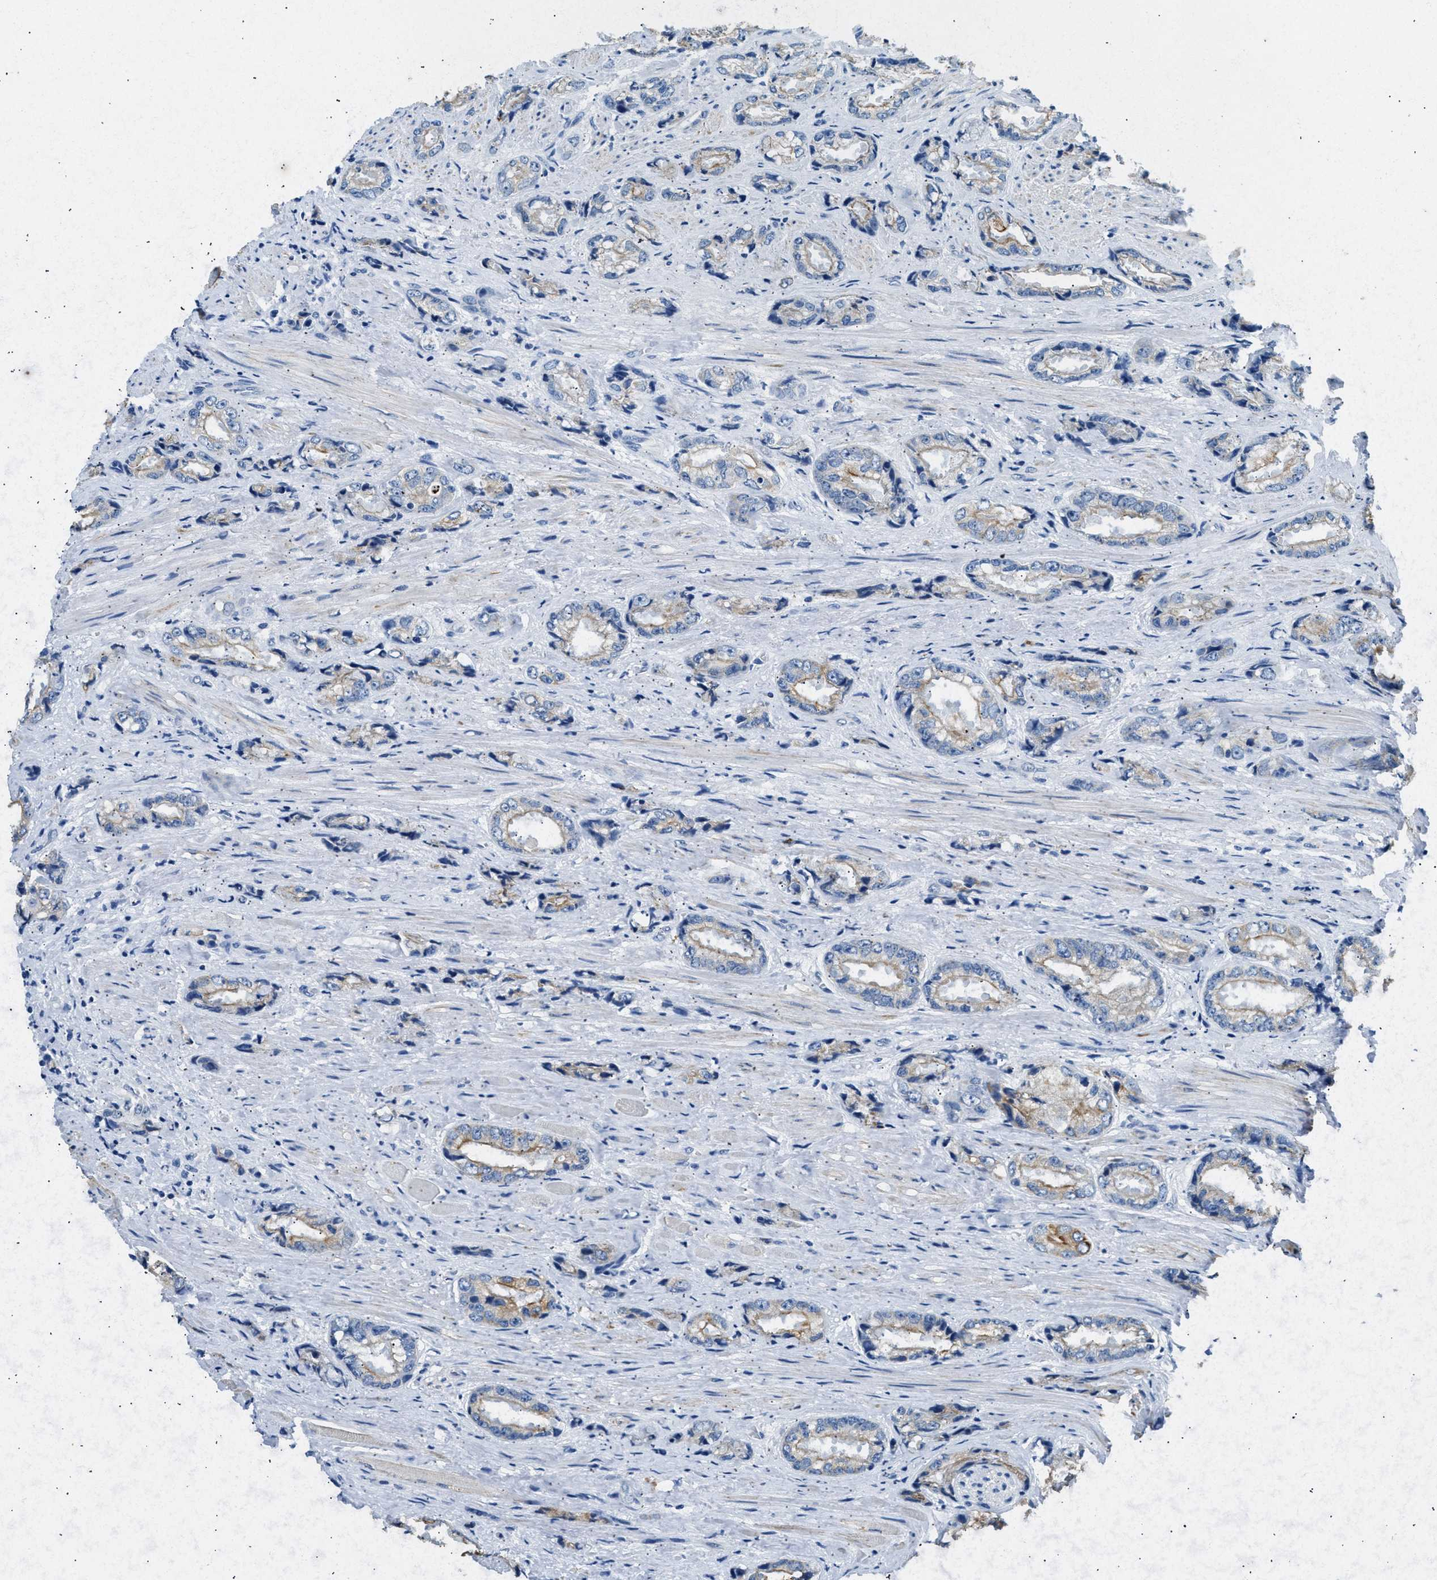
{"staining": {"intensity": "moderate", "quantity": "<25%", "location": "cytoplasmic/membranous"}, "tissue": "prostate cancer", "cell_type": "Tumor cells", "image_type": "cancer", "snomed": [{"axis": "morphology", "description": "Adenocarcinoma, High grade"}, {"axis": "topography", "description": "Prostate"}], "caption": "An IHC photomicrograph of tumor tissue is shown. Protein staining in brown shows moderate cytoplasmic/membranous positivity in adenocarcinoma (high-grade) (prostate) within tumor cells.", "gene": "CFAP20", "patient": {"sex": "male", "age": 61}}